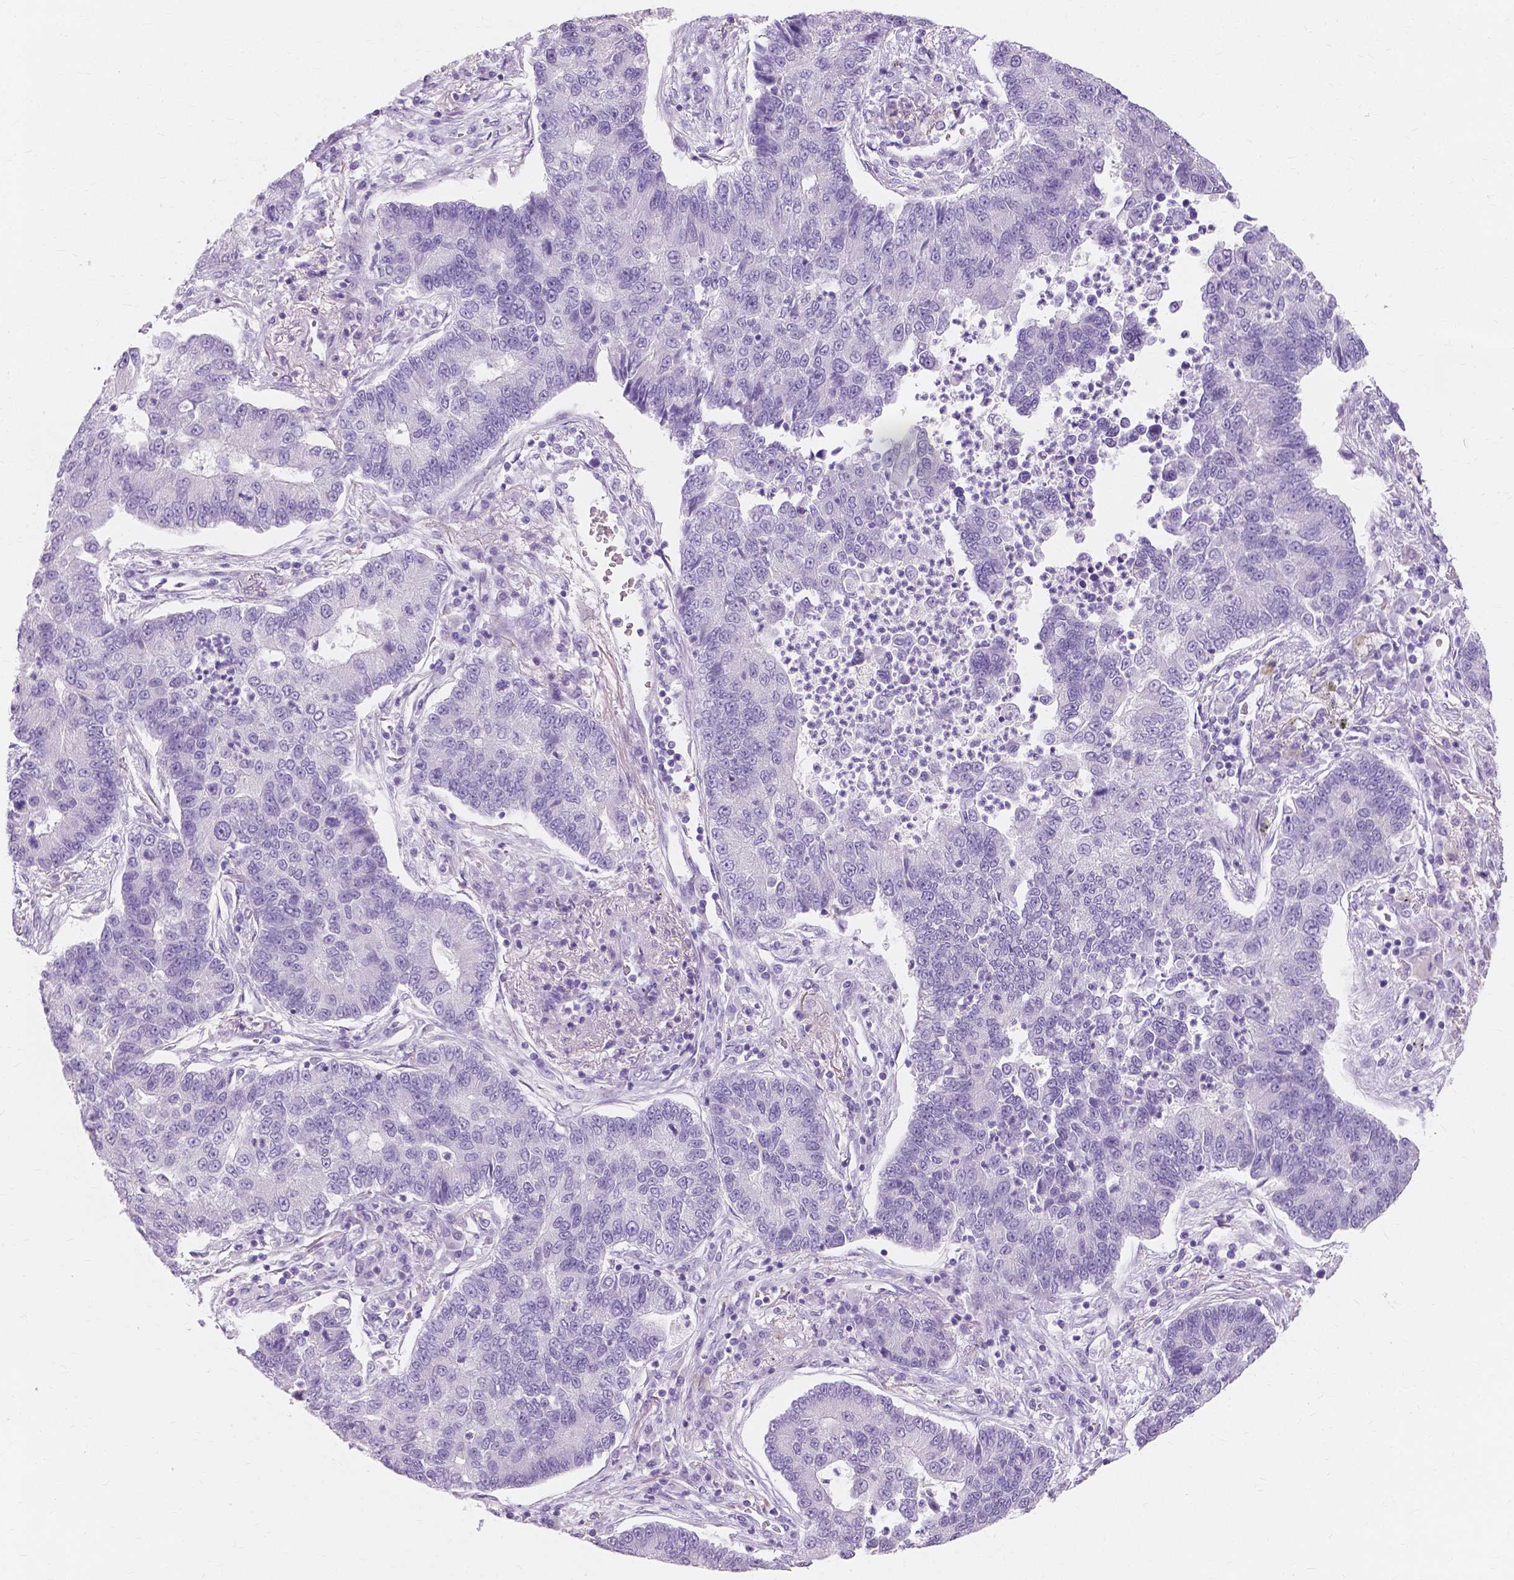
{"staining": {"intensity": "negative", "quantity": "none", "location": "none"}, "tissue": "lung cancer", "cell_type": "Tumor cells", "image_type": "cancer", "snomed": [{"axis": "morphology", "description": "Adenocarcinoma, NOS"}, {"axis": "topography", "description": "Lung"}], "caption": "DAB (3,3'-diaminobenzidine) immunohistochemical staining of lung adenocarcinoma displays no significant expression in tumor cells.", "gene": "MUC12", "patient": {"sex": "female", "age": 57}}